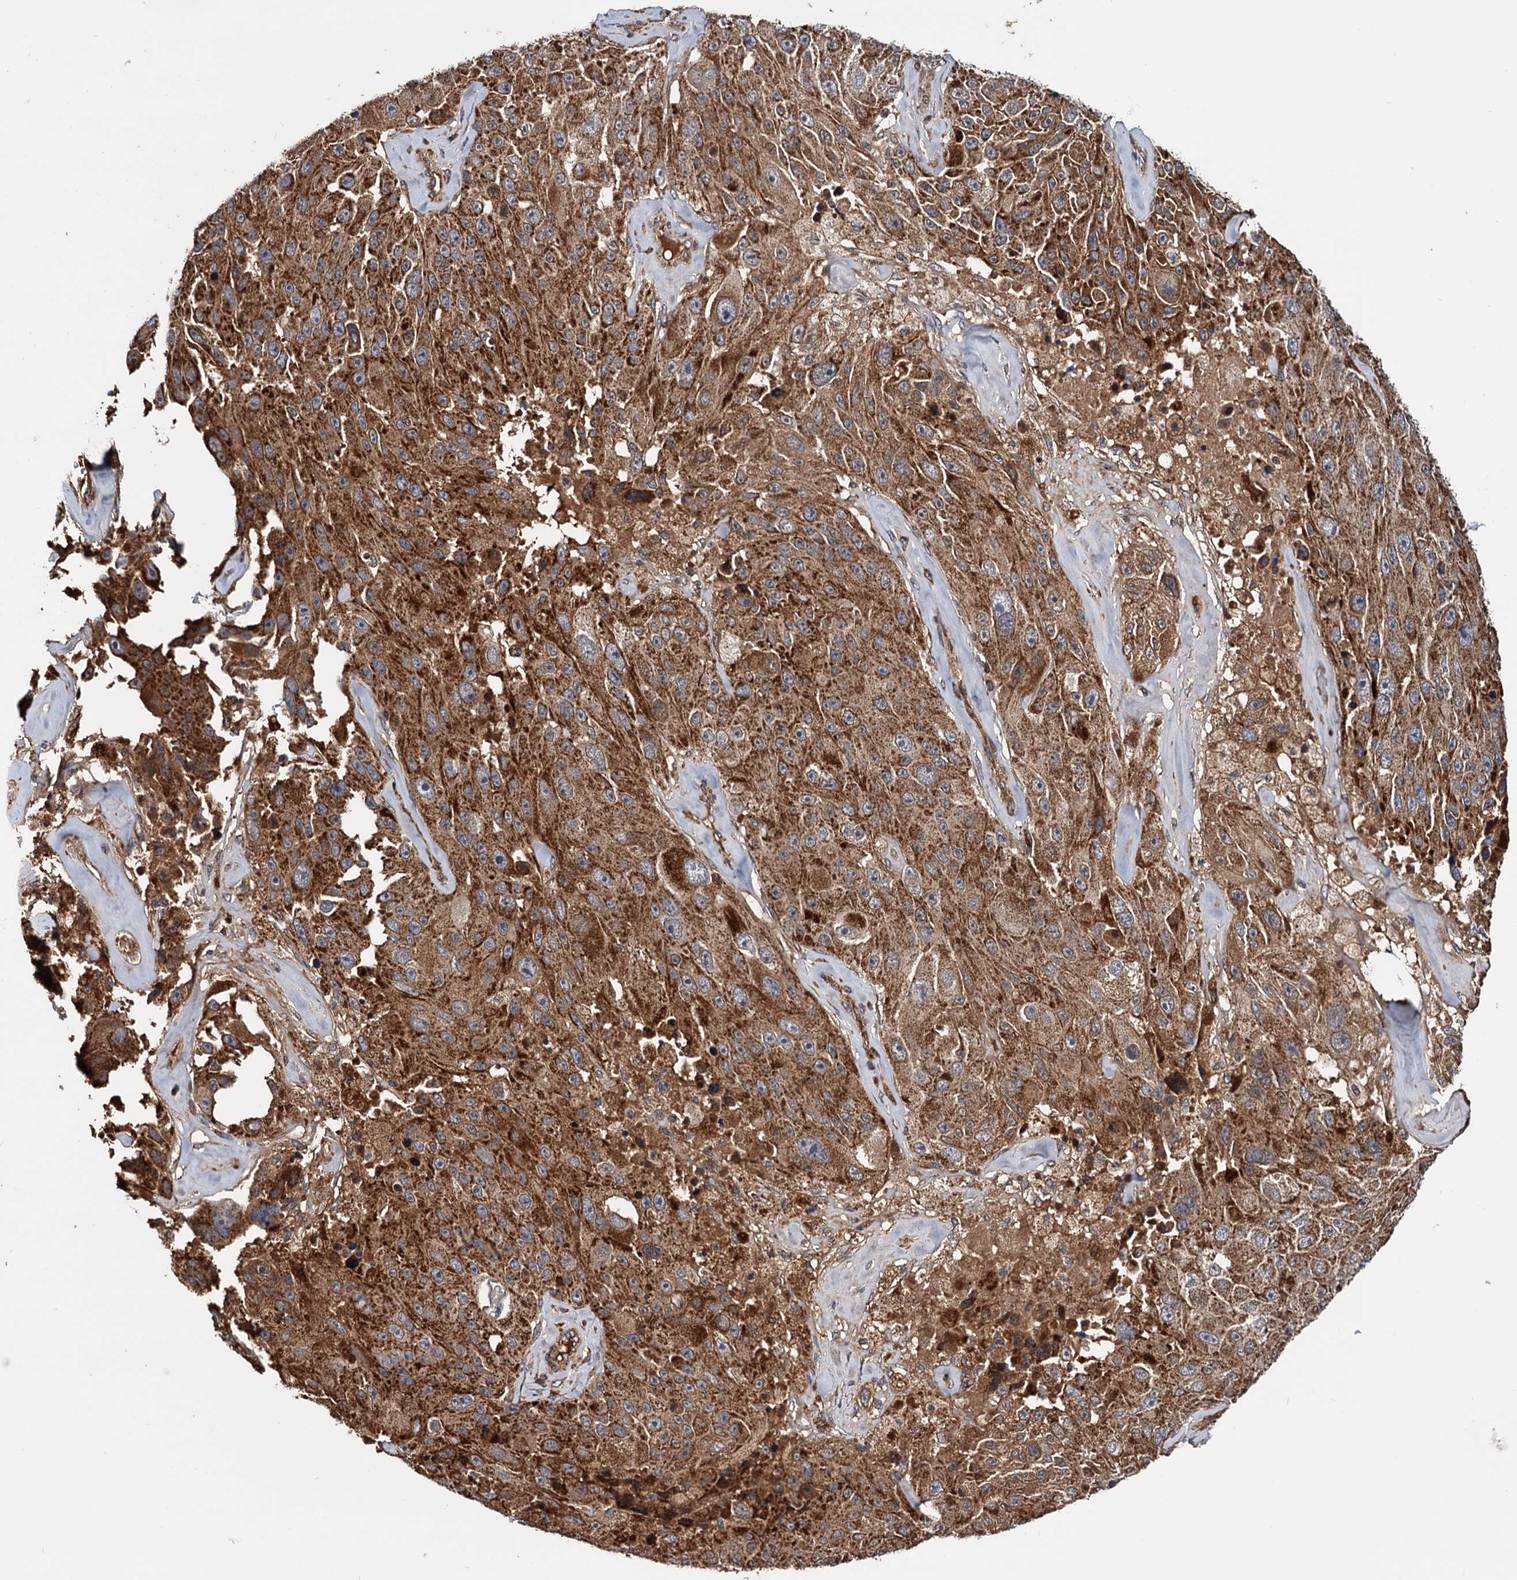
{"staining": {"intensity": "strong", "quantity": ">75%", "location": "cytoplasmic/membranous"}, "tissue": "melanoma", "cell_type": "Tumor cells", "image_type": "cancer", "snomed": [{"axis": "morphology", "description": "Malignant melanoma, Metastatic site"}, {"axis": "topography", "description": "Lymph node"}], "caption": "The micrograph demonstrates staining of malignant melanoma (metastatic site), revealing strong cytoplasmic/membranous protein positivity (brown color) within tumor cells.", "gene": "MRPL42", "patient": {"sex": "male", "age": 62}}